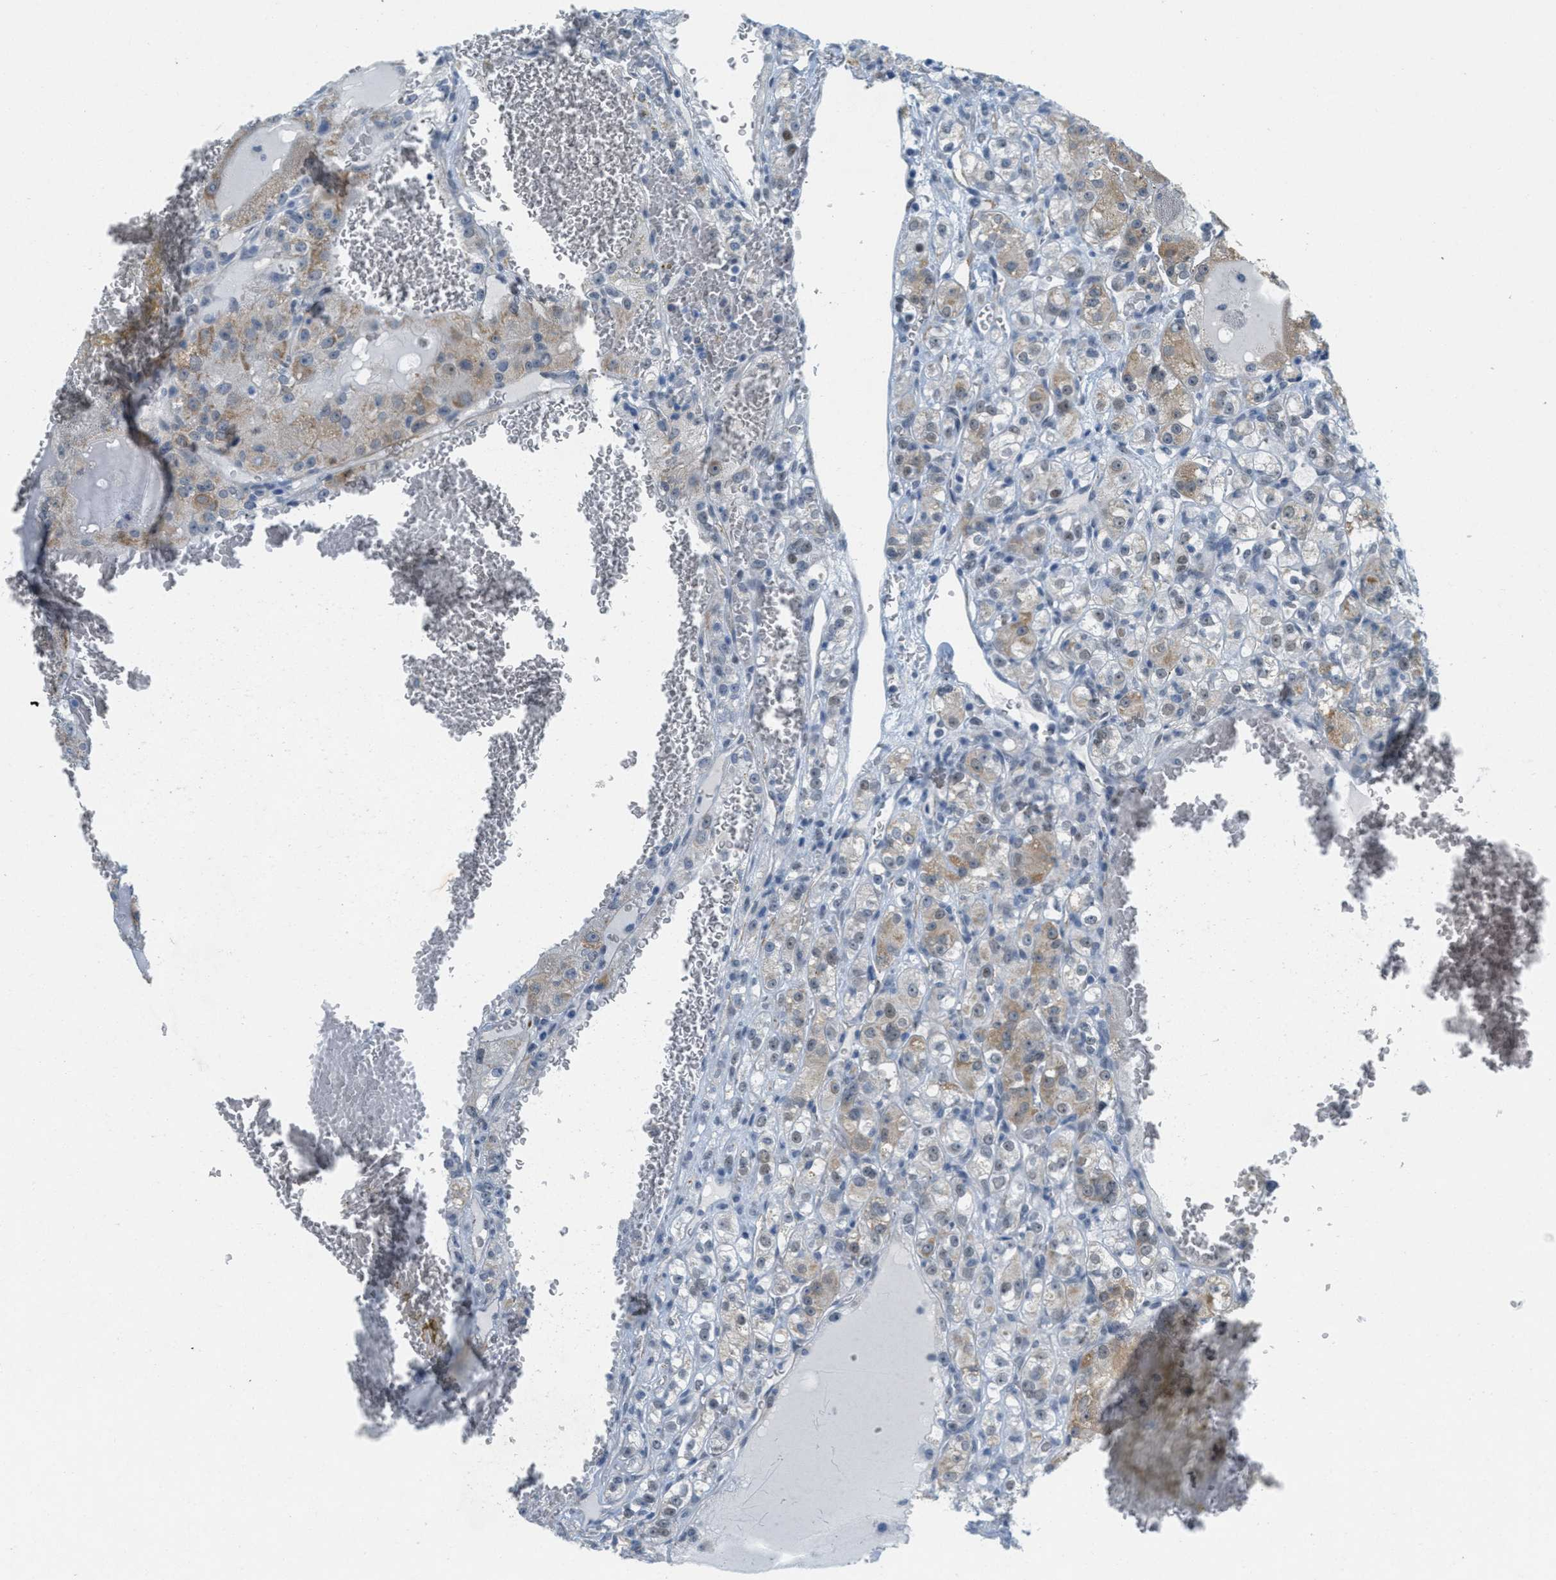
{"staining": {"intensity": "weak", "quantity": "25%-75%", "location": "cytoplasmic/membranous"}, "tissue": "renal cancer", "cell_type": "Tumor cells", "image_type": "cancer", "snomed": [{"axis": "morphology", "description": "Normal tissue, NOS"}, {"axis": "morphology", "description": "Adenocarcinoma, NOS"}, {"axis": "topography", "description": "Kidney"}], "caption": "Tumor cells display low levels of weak cytoplasmic/membranous positivity in approximately 25%-75% of cells in renal adenocarcinoma.", "gene": "HS3ST2", "patient": {"sex": "male", "age": 61}}